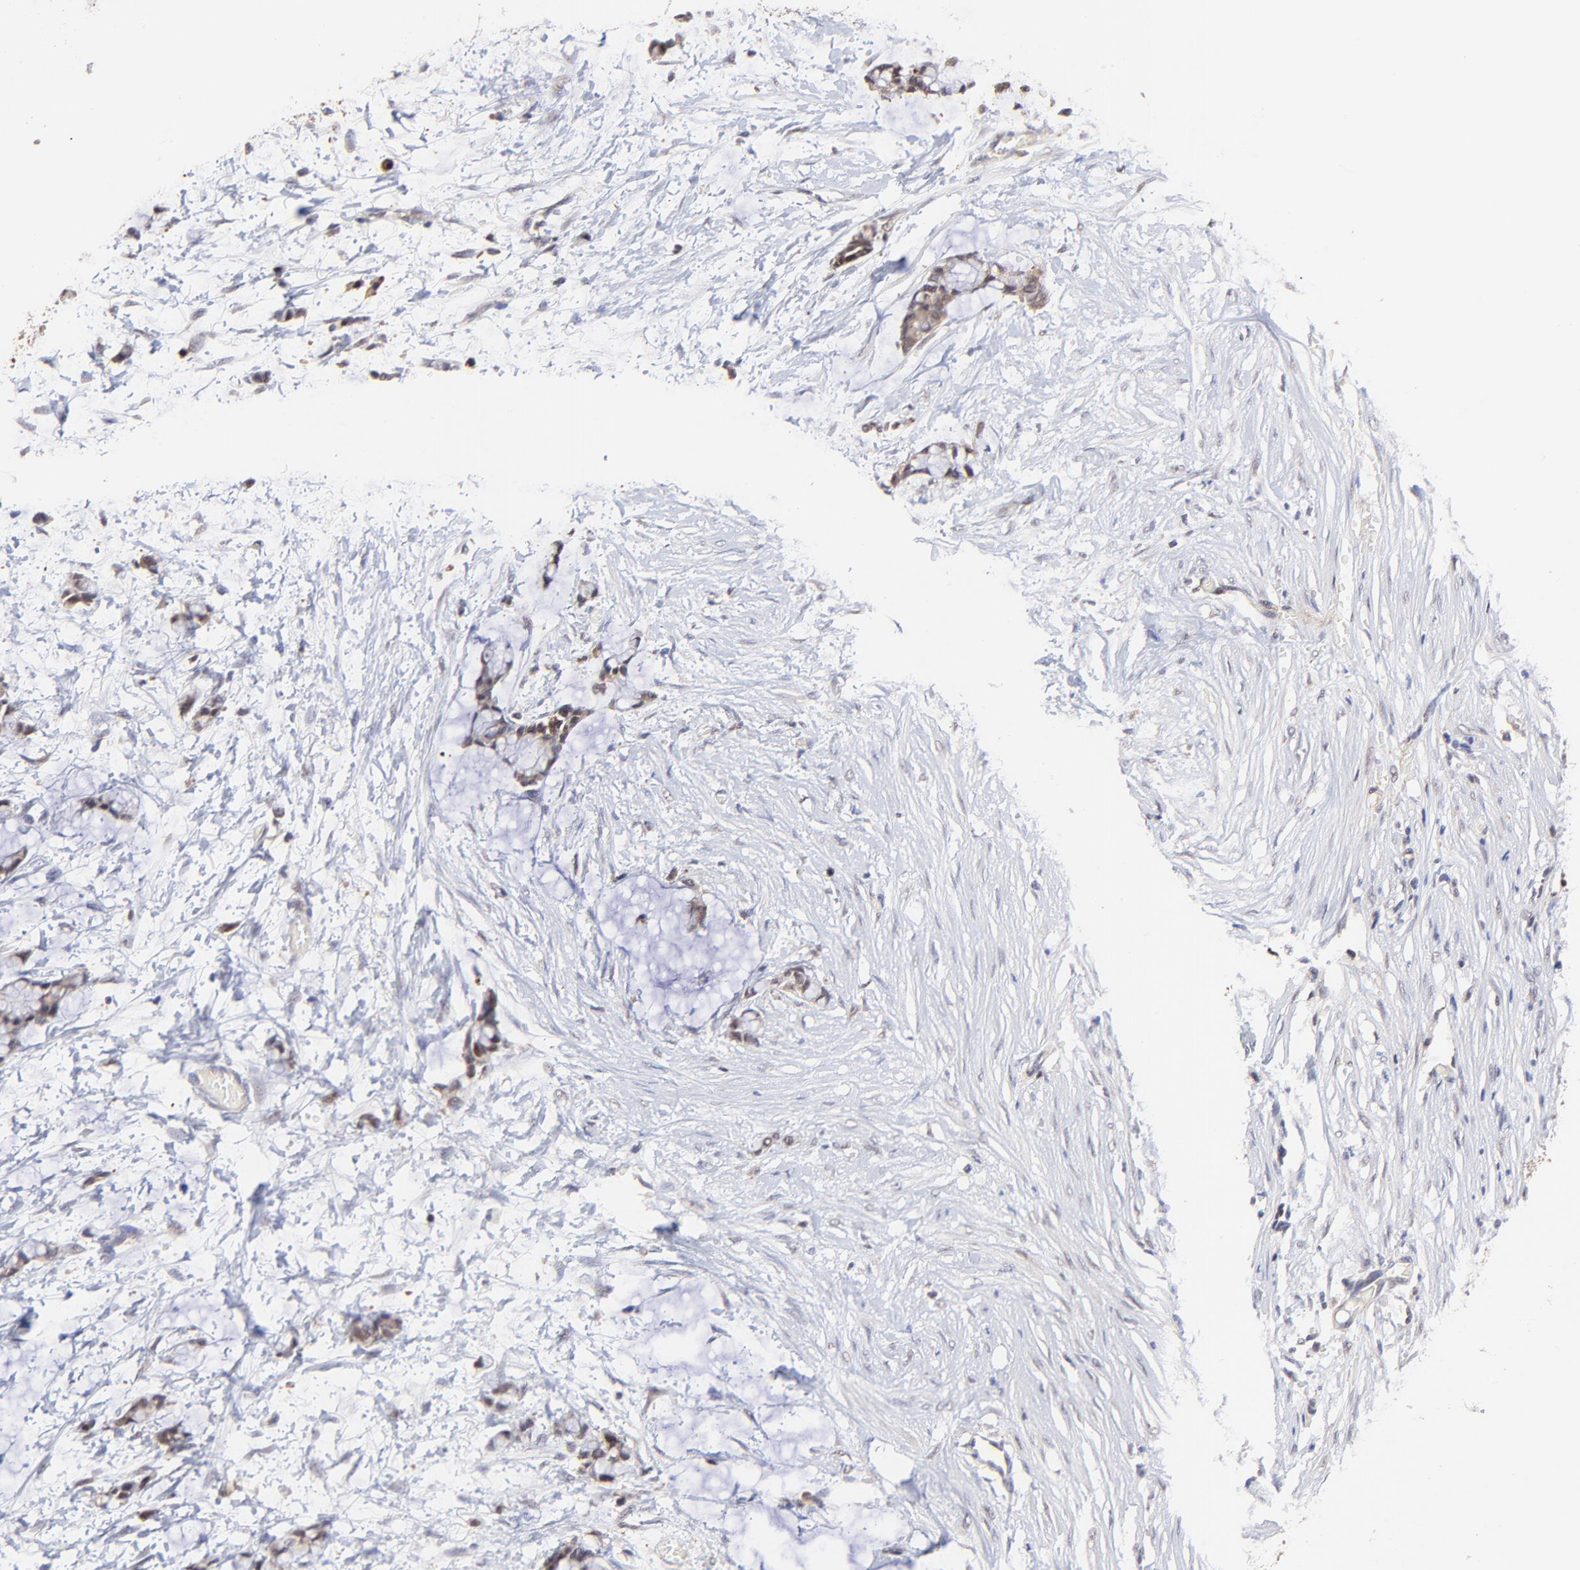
{"staining": {"intensity": "moderate", "quantity": ">75%", "location": "cytoplasmic/membranous,nuclear"}, "tissue": "colorectal cancer", "cell_type": "Tumor cells", "image_type": "cancer", "snomed": [{"axis": "morphology", "description": "Normal tissue, NOS"}, {"axis": "morphology", "description": "Adenocarcinoma, NOS"}, {"axis": "topography", "description": "Colon"}, {"axis": "topography", "description": "Peripheral nerve tissue"}], "caption": "DAB immunohistochemical staining of human adenocarcinoma (colorectal) reveals moderate cytoplasmic/membranous and nuclear protein staining in approximately >75% of tumor cells.", "gene": "PSMA6", "patient": {"sex": "male", "age": 14}}